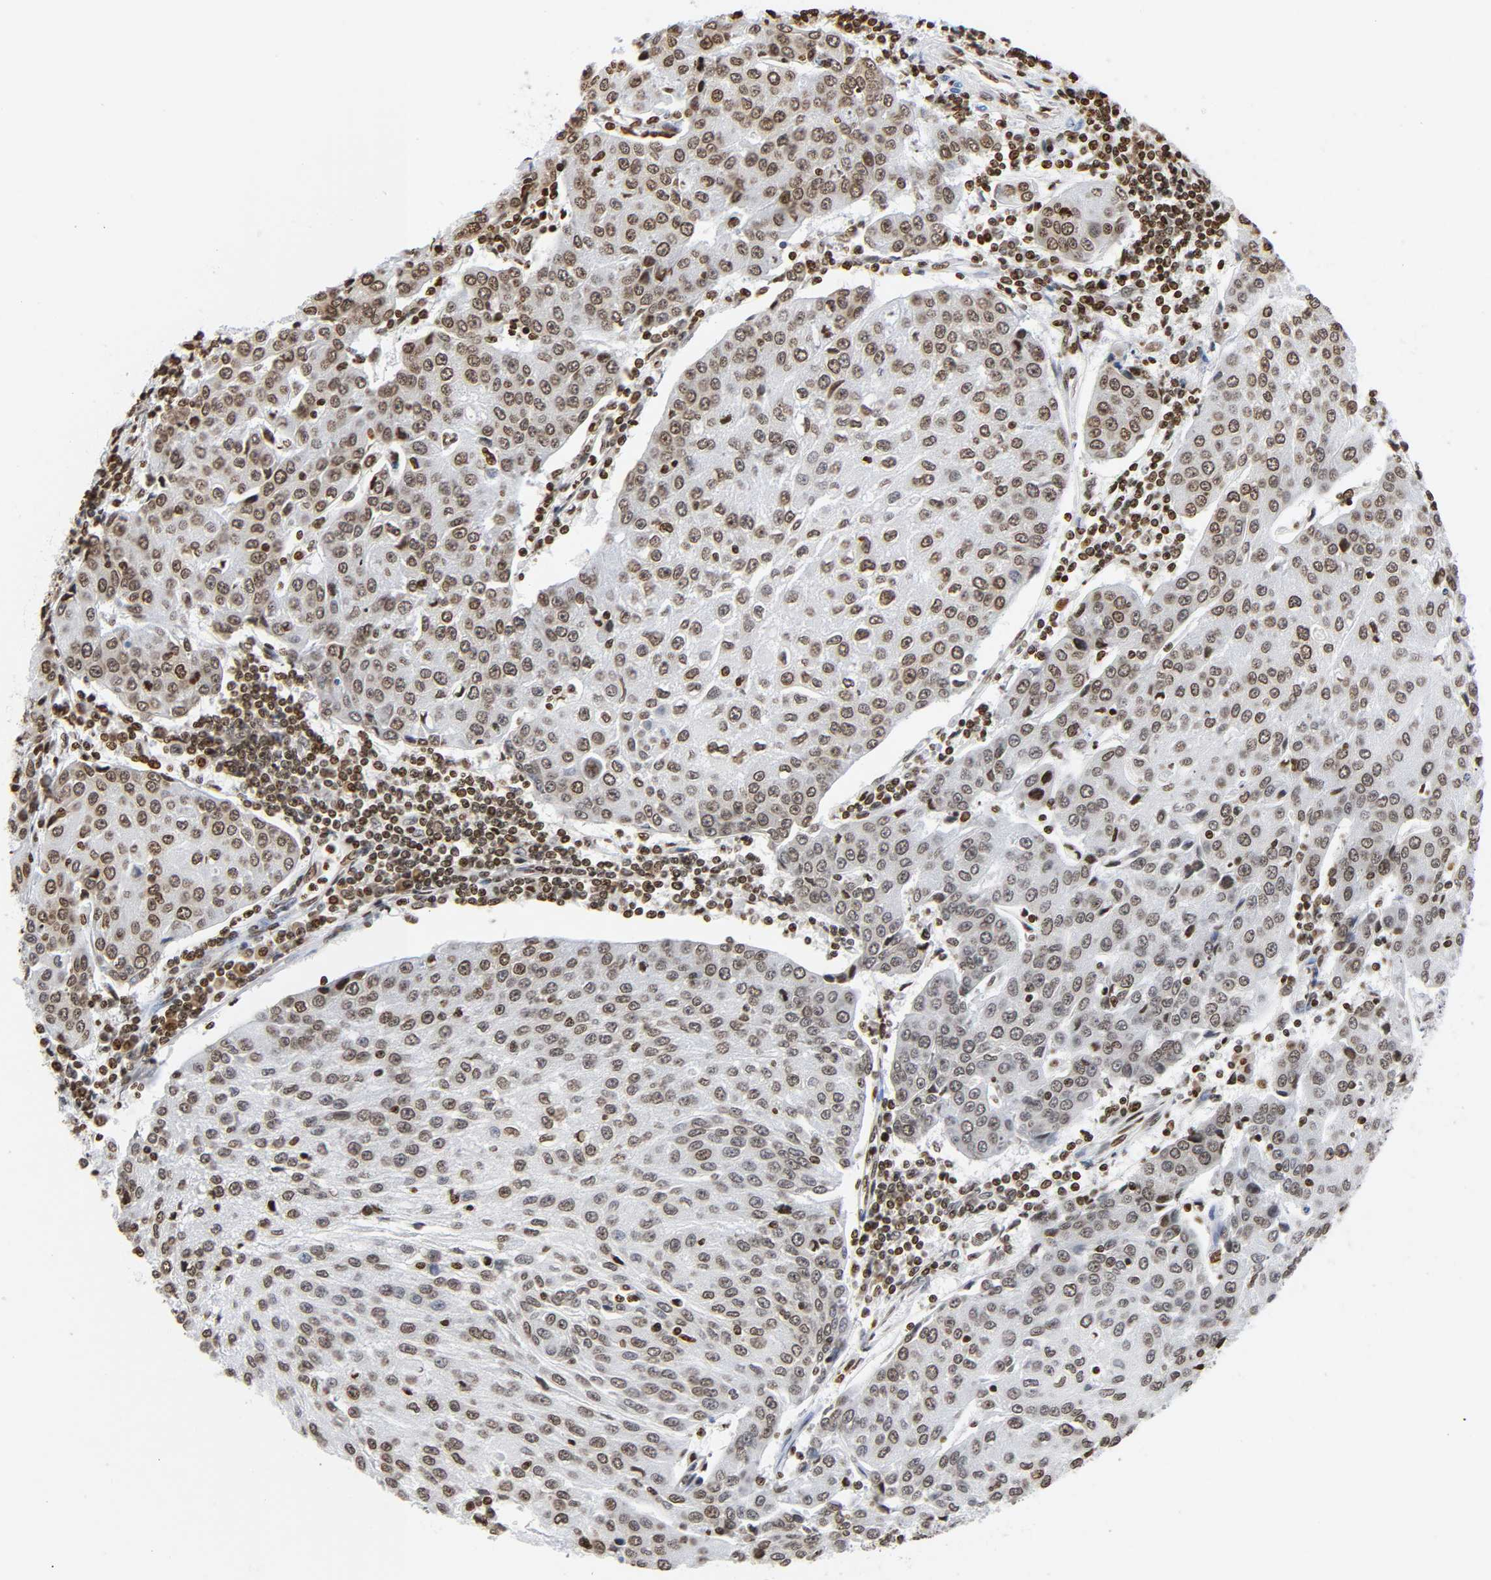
{"staining": {"intensity": "moderate", "quantity": ">75%", "location": "nuclear"}, "tissue": "urothelial cancer", "cell_type": "Tumor cells", "image_type": "cancer", "snomed": [{"axis": "morphology", "description": "Urothelial carcinoma, High grade"}, {"axis": "topography", "description": "Urinary bladder"}], "caption": "This is an image of immunohistochemistry staining of urothelial cancer, which shows moderate expression in the nuclear of tumor cells.", "gene": "HOXA6", "patient": {"sex": "female", "age": 85}}